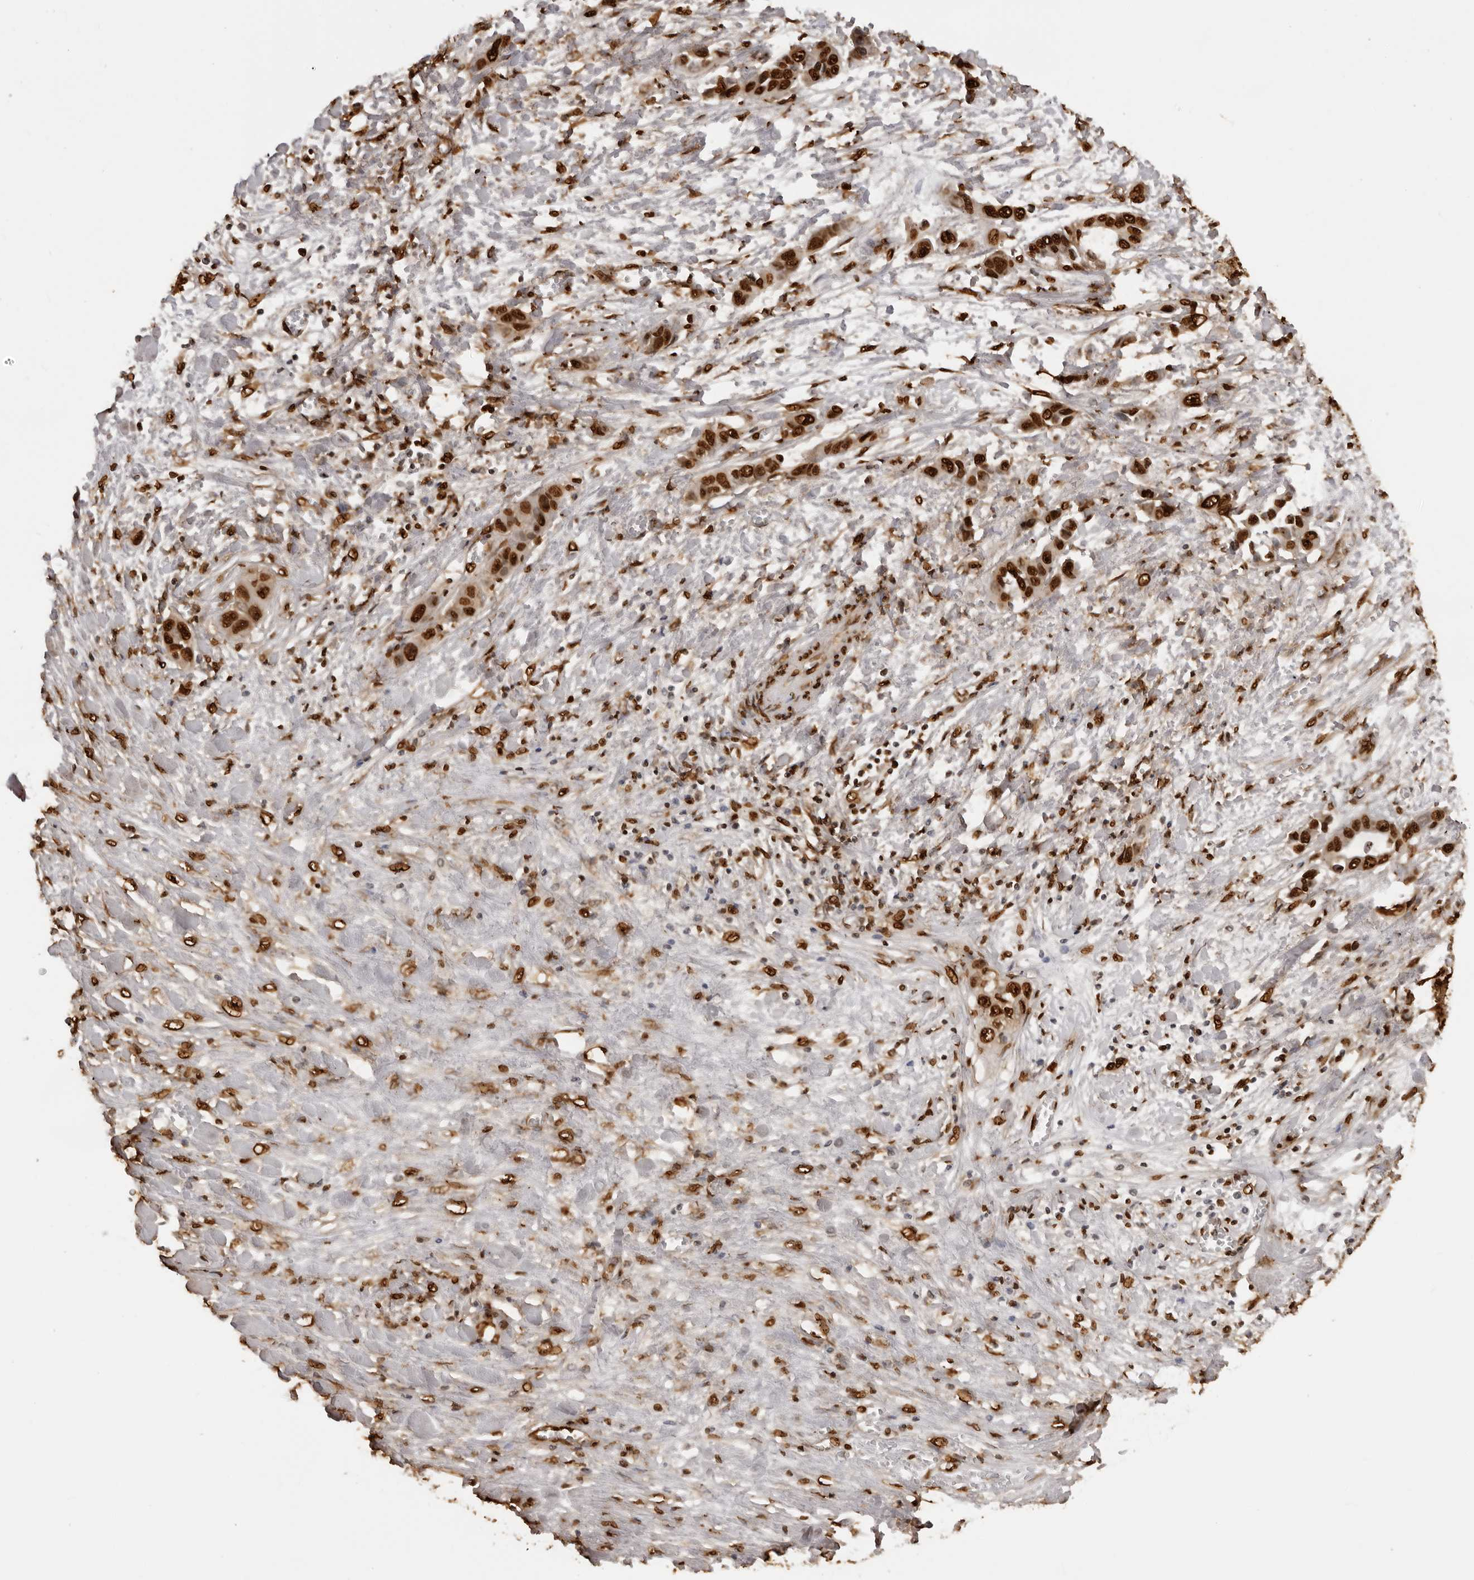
{"staining": {"intensity": "strong", "quantity": ">75%", "location": "nuclear"}, "tissue": "liver cancer", "cell_type": "Tumor cells", "image_type": "cancer", "snomed": [{"axis": "morphology", "description": "Cholangiocarcinoma"}, {"axis": "topography", "description": "Liver"}], "caption": "Brown immunohistochemical staining in human liver cholangiocarcinoma reveals strong nuclear expression in about >75% of tumor cells.", "gene": "ZFP91", "patient": {"sex": "female", "age": 52}}